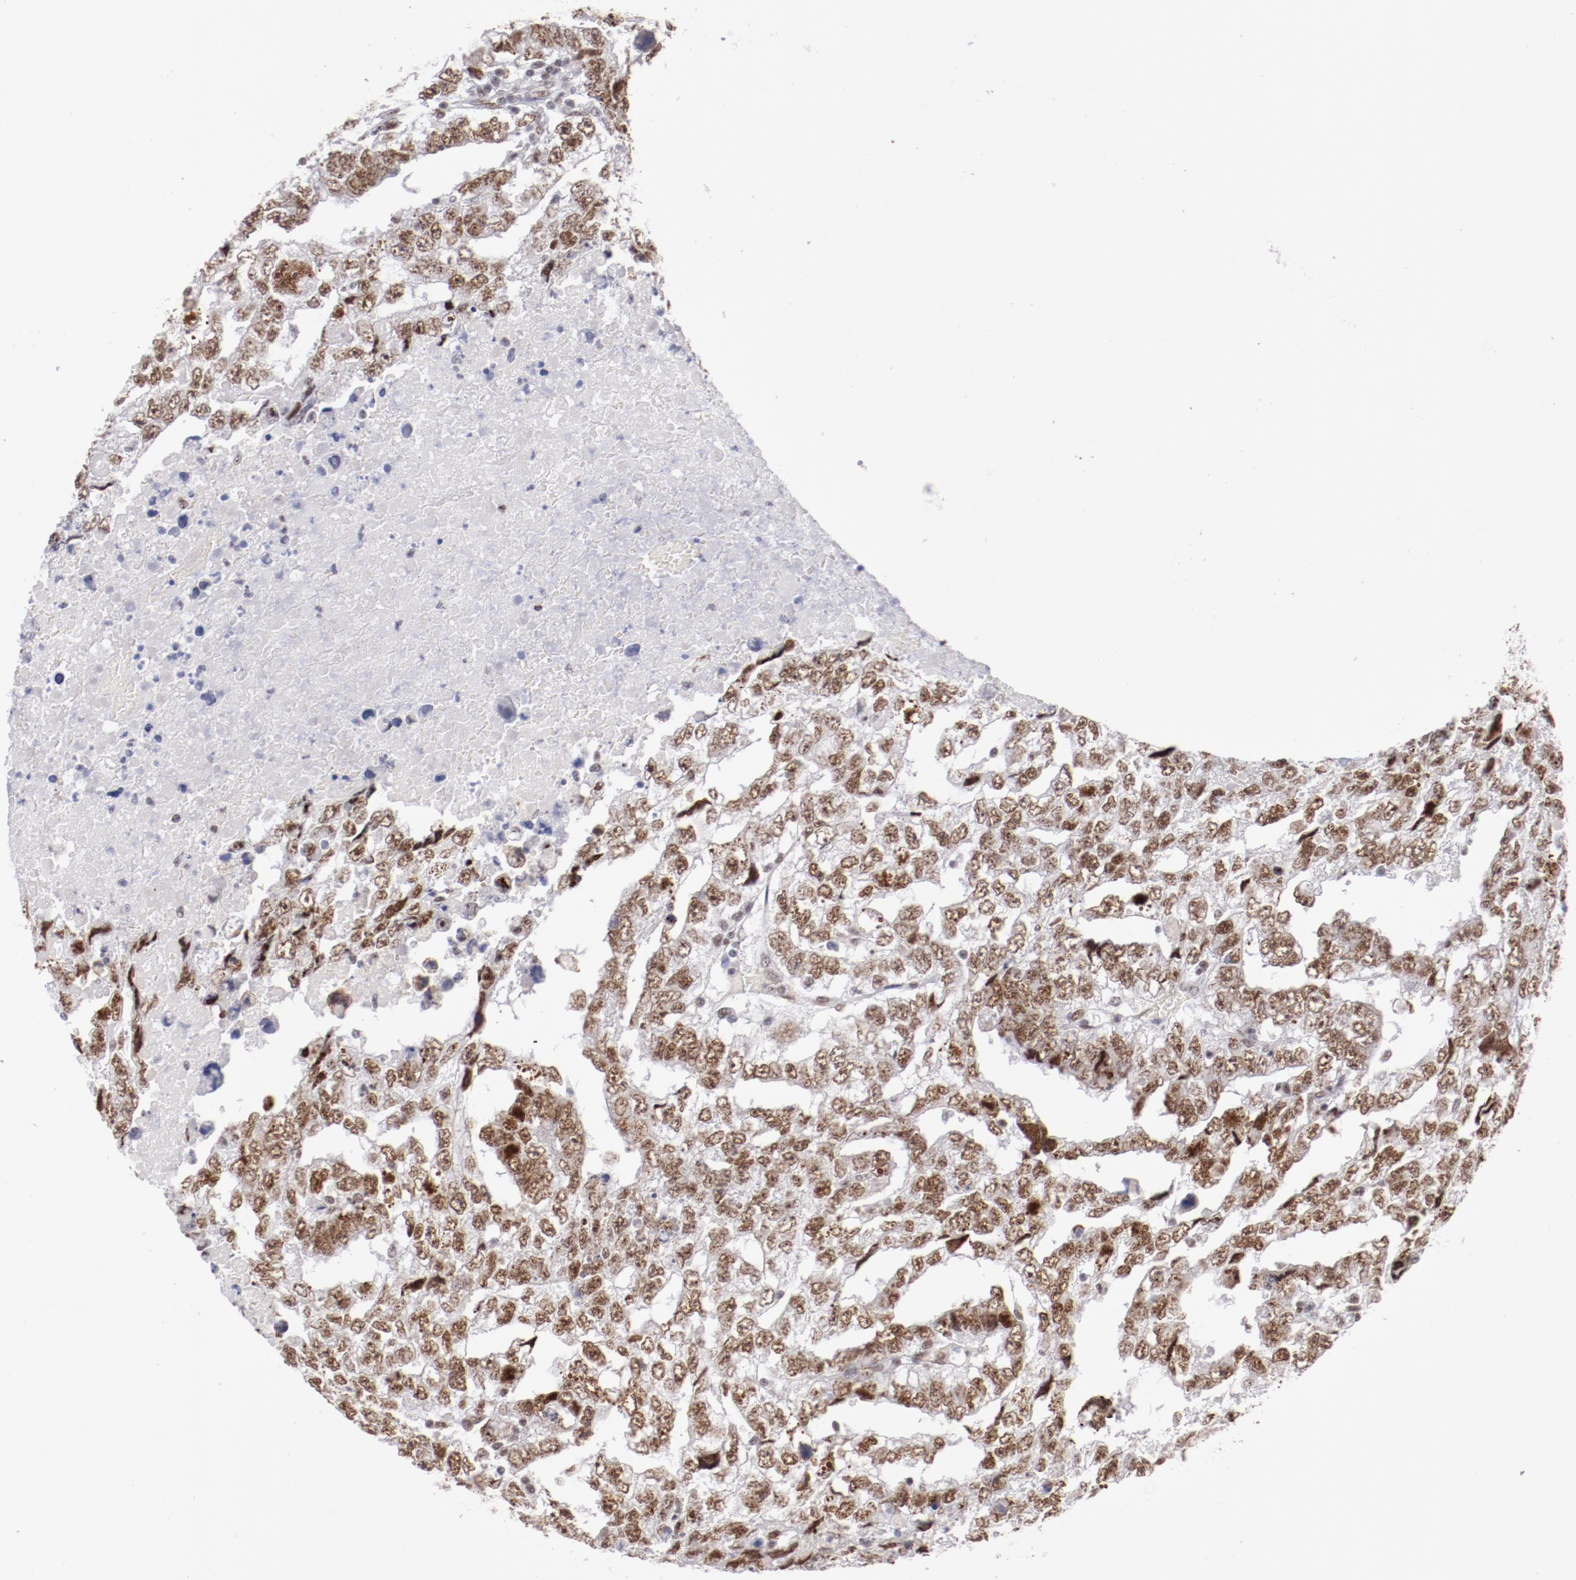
{"staining": {"intensity": "moderate", "quantity": ">75%", "location": "nuclear"}, "tissue": "testis cancer", "cell_type": "Tumor cells", "image_type": "cancer", "snomed": [{"axis": "morphology", "description": "Carcinoma, Embryonal, NOS"}, {"axis": "topography", "description": "Testis"}], "caption": "A brown stain shows moderate nuclear positivity of a protein in testis cancer tumor cells.", "gene": "TFAP4", "patient": {"sex": "male", "age": 36}}